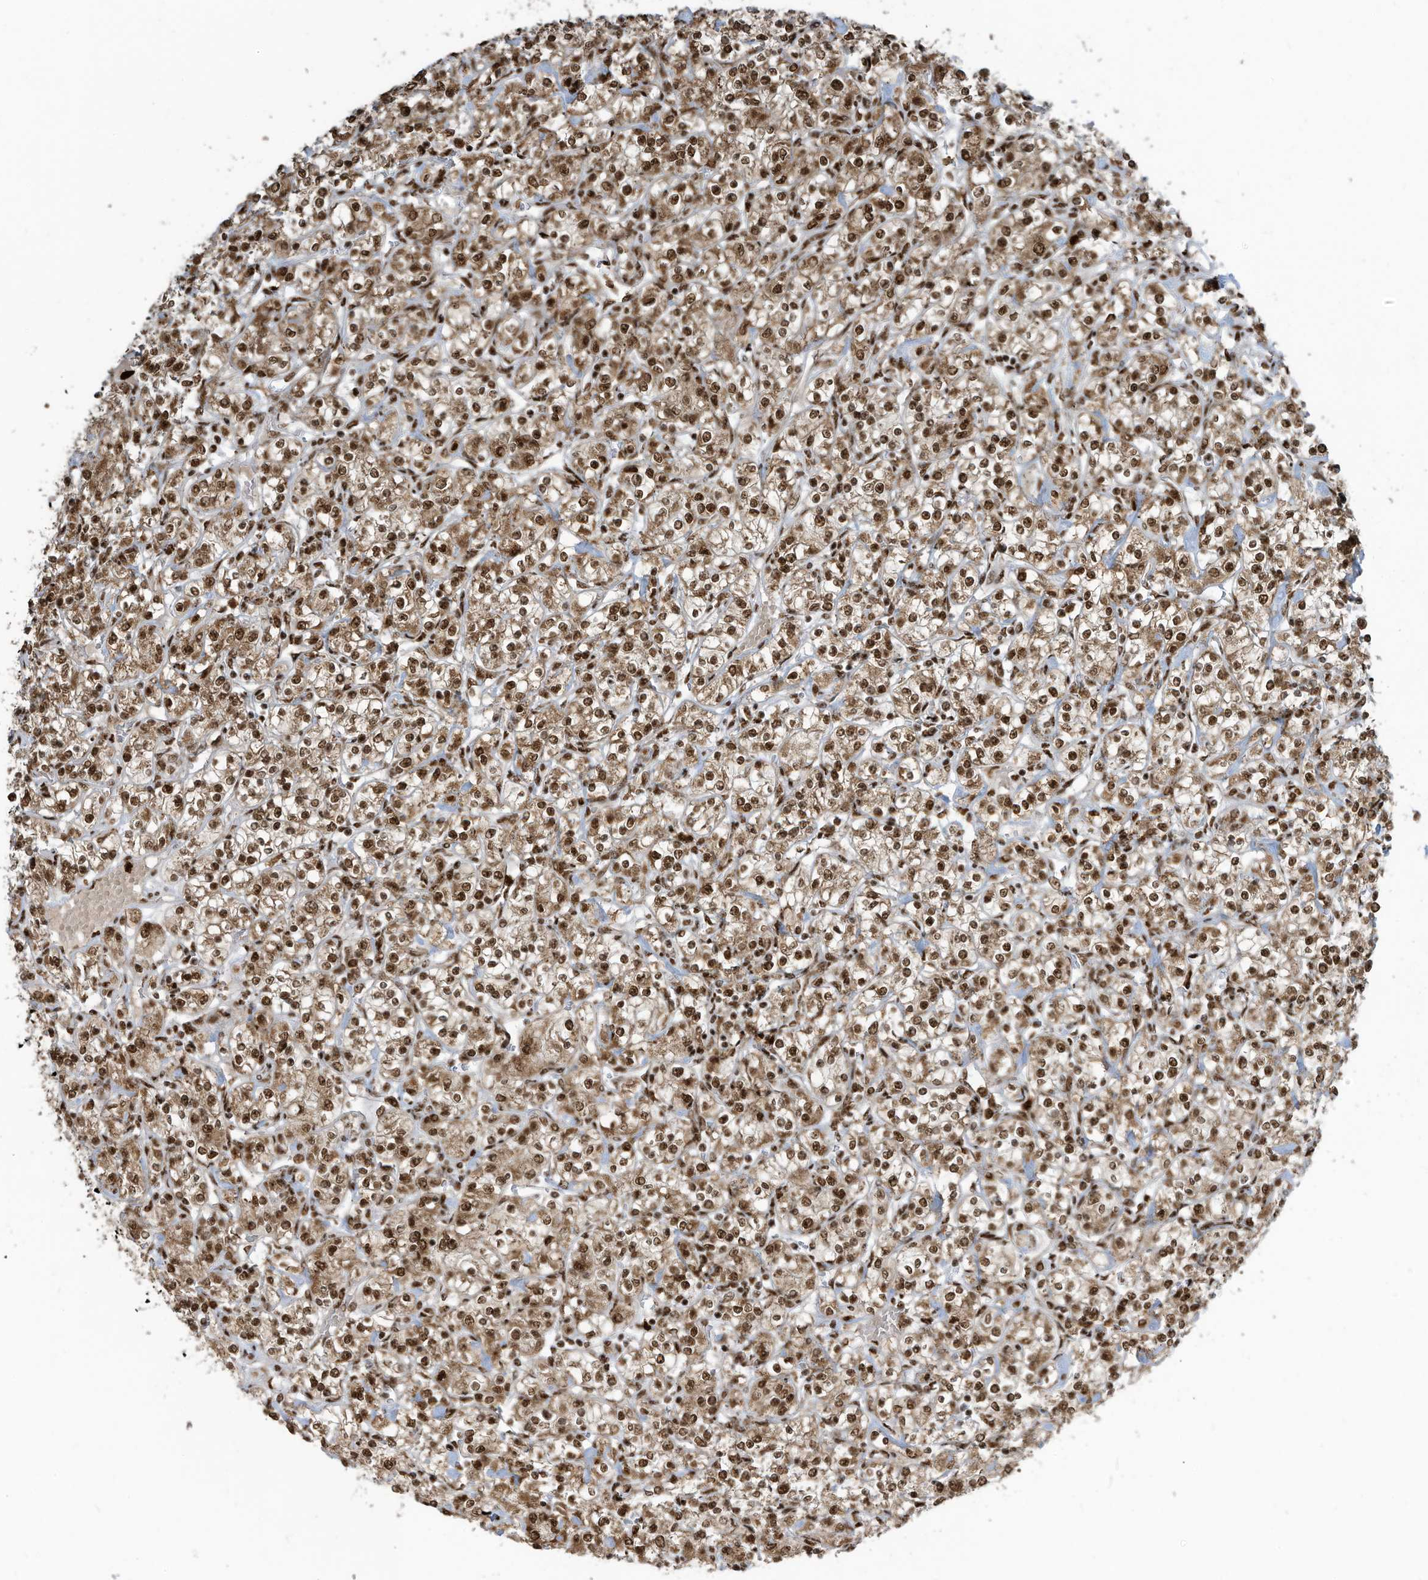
{"staining": {"intensity": "moderate", "quantity": ">75%", "location": "cytoplasmic/membranous,nuclear"}, "tissue": "renal cancer", "cell_type": "Tumor cells", "image_type": "cancer", "snomed": [{"axis": "morphology", "description": "Adenocarcinoma, NOS"}, {"axis": "topography", "description": "Kidney"}], "caption": "IHC (DAB (3,3'-diaminobenzidine)) staining of human adenocarcinoma (renal) displays moderate cytoplasmic/membranous and nuclear protein staining in about >75% of tumor cells.", "gene": "LBH", "patient": {"sex": "male", "age": 77}}